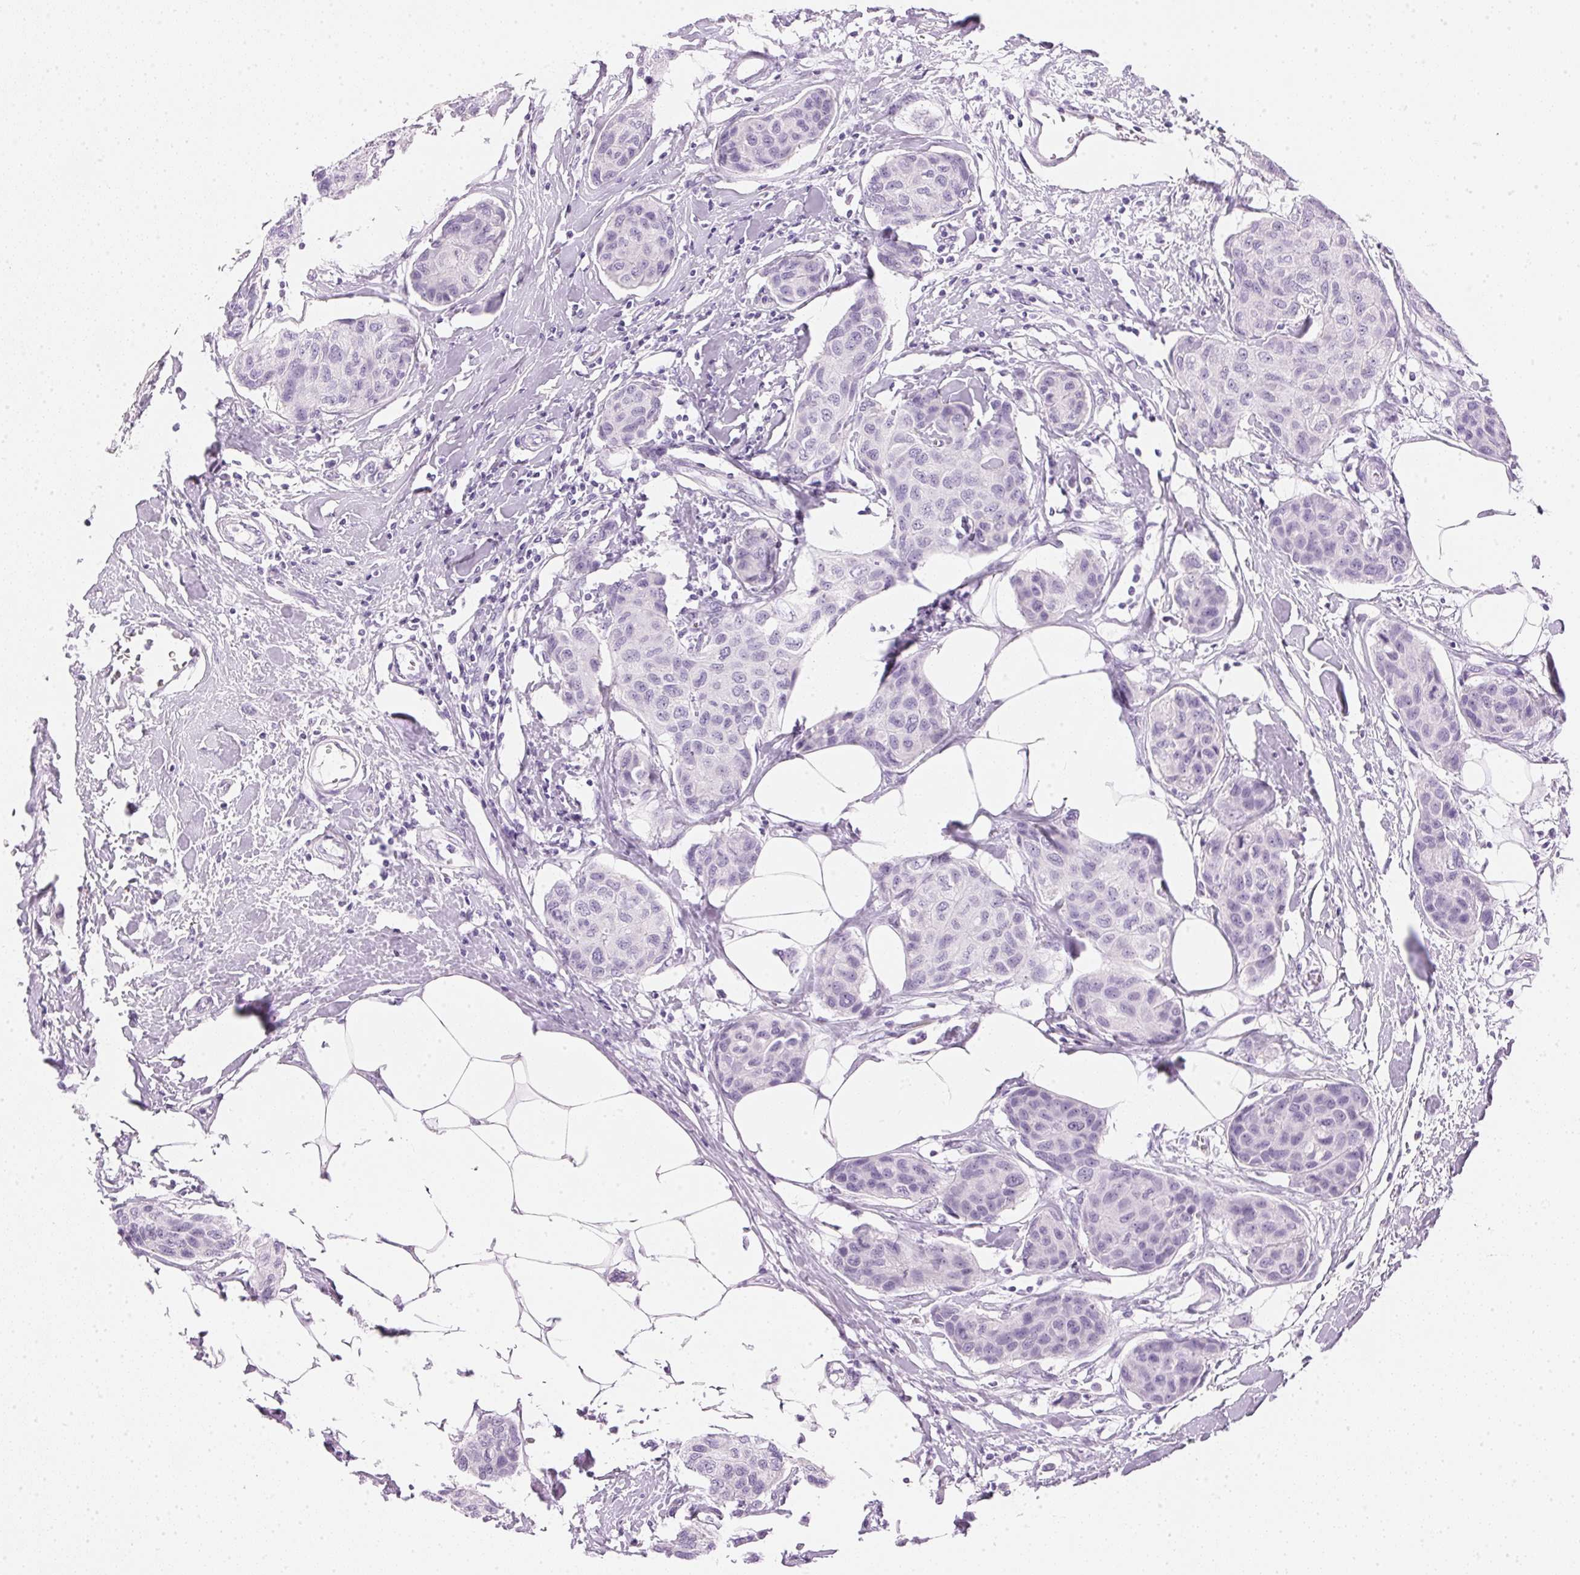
{"staining": {"intensity": "negative", "quantity": "none", "location": "none"}, "tissue": "breast cancer", "cell_type": "Tumor cells", "image_type": "cancer", "snomed": [{"axis": "morphology", "description": "Duct carcinoma"}, {"axis": "topography", "description": "Breast"}], "caption": "This image is of invasive ductal carcinoma (breast) stained with immunohistochemistry (IHC) to label a protein in brown with the nuclei are counter-stained blue. There is no expression in tumor cells.", "gene": "IGFBP1", "patient": {"sex": "female", "age": 80}}